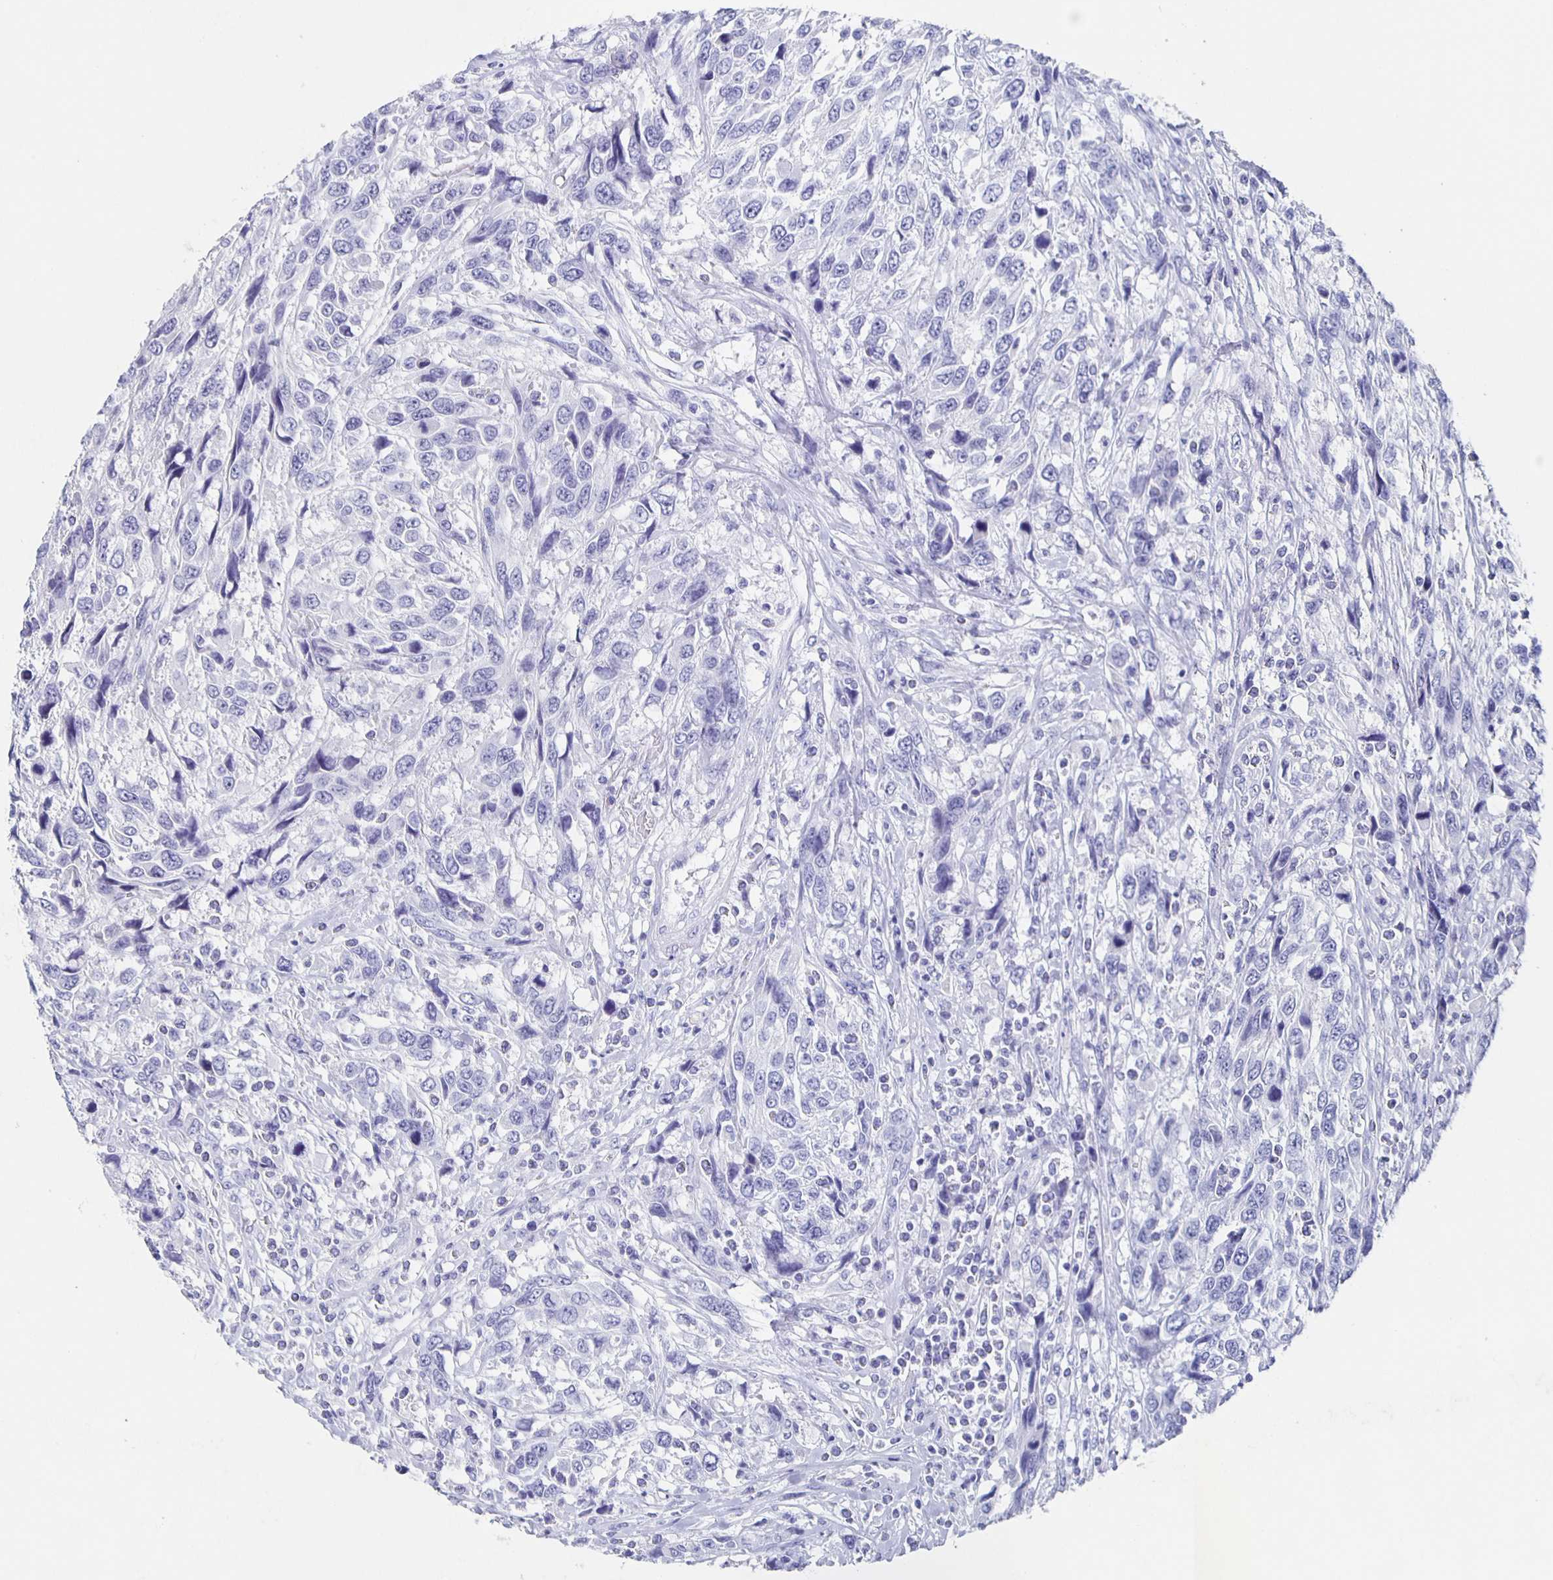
{"staining": {"intensity": "negative", "quantity": "none", "location": "none"}, "tissue": "urothelial cancer", "cell_type": "Tumor cells", "image_type": "cancer", "snomed": [{"axis": "morphology", "description": "Urothelial carcinoma, High grade"}, {"axis": "topography", "description": "Urinary bladder"}], "caption": "There is no significant expression in tumor cells of high-grade urothelial carcinoma. (Immunohistochemistry, brightfield microscopy, high magnification).", "gene": "SLC34A2", "patient": {"sex": "female", "age": 70}}